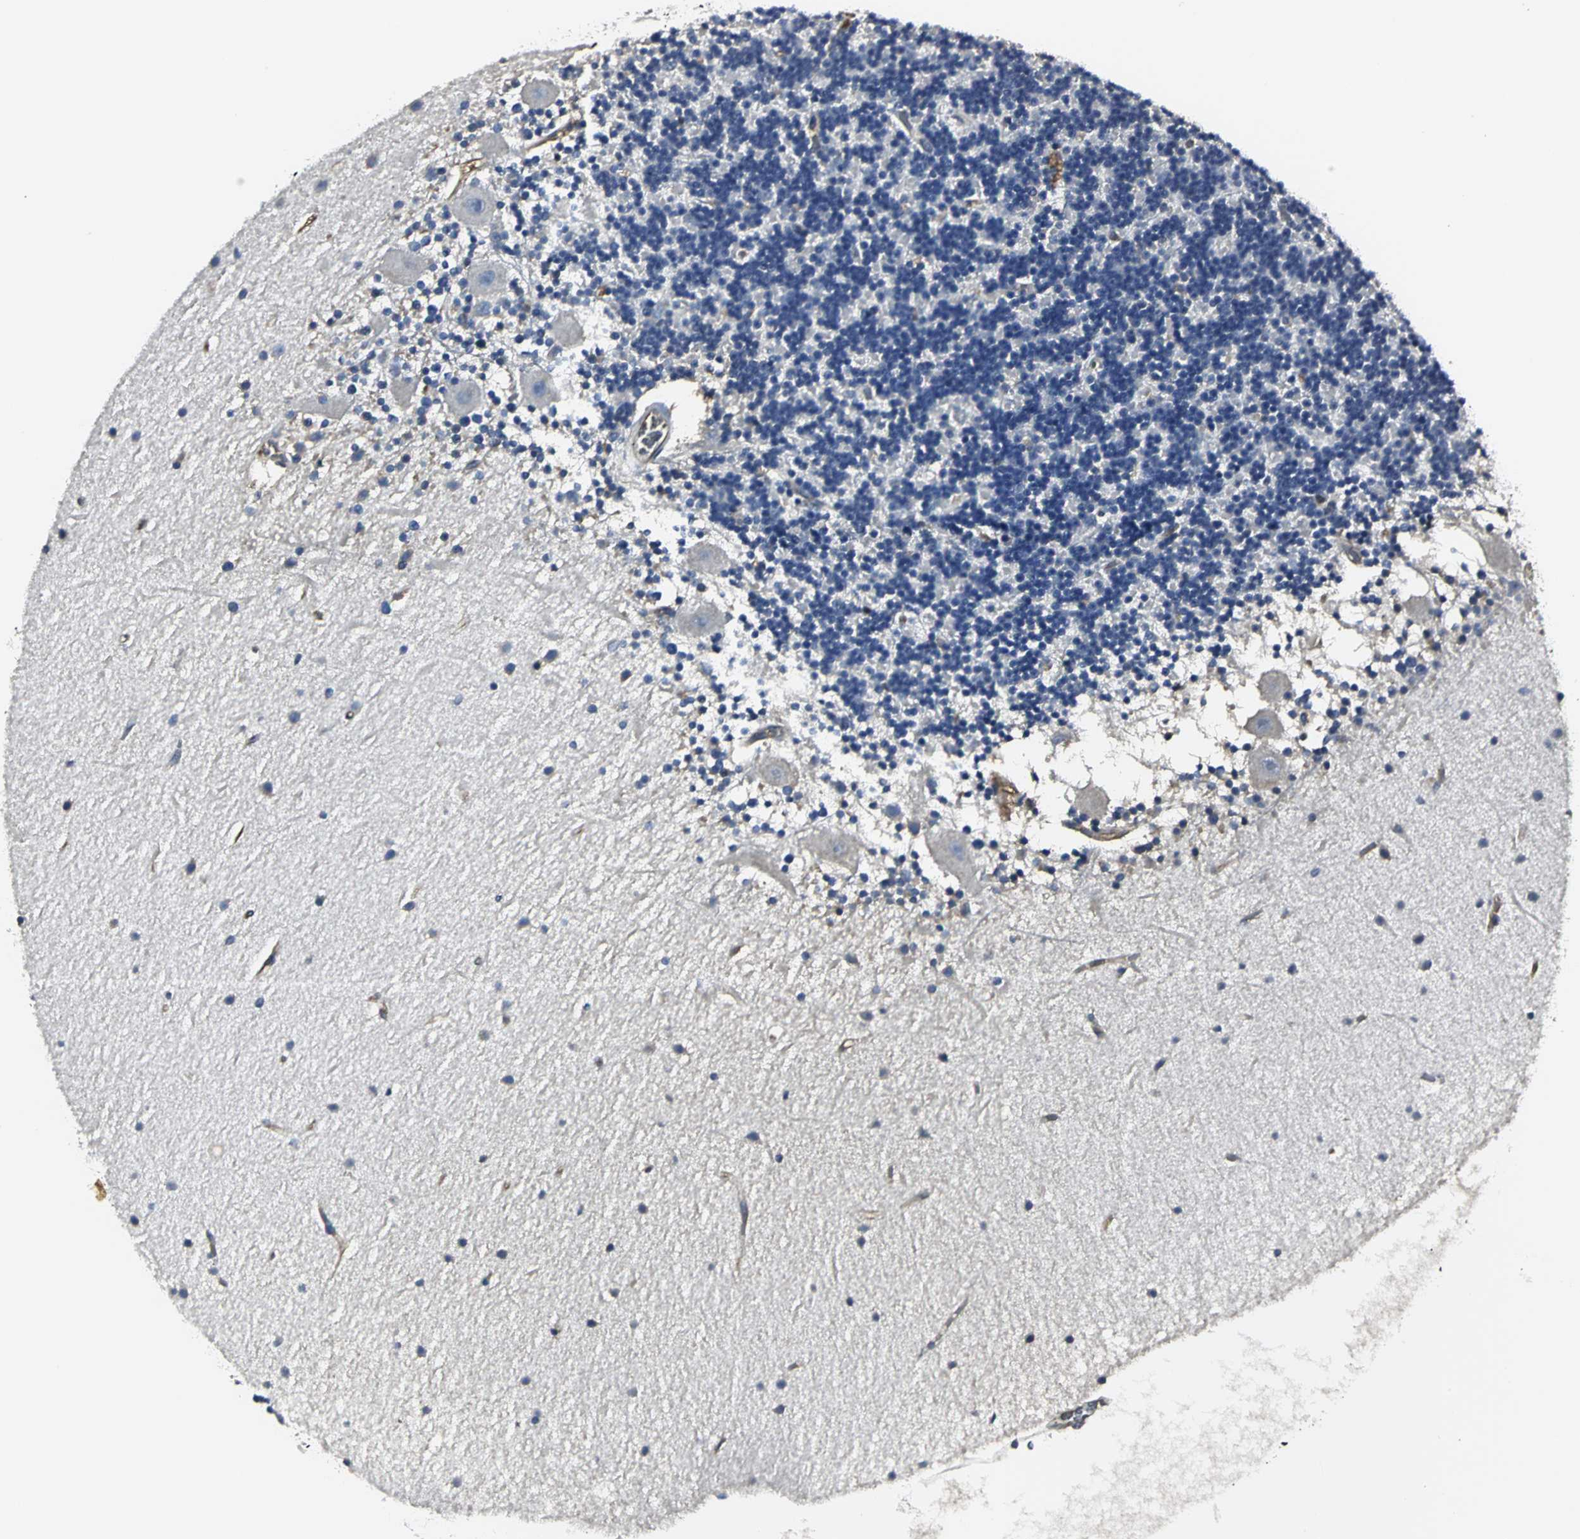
{"staining": {"intensity": "negative", "quantity": "none", "location": "none"}, "tissue": "cerebellum", "cell_type": "Cells in granular layer", "image_type": "normal", "snomed": [{"axis": "morphology", "description": "Normal tissue, NOS"}, {"axis": "topography", "description": "Cerebellum"}], "caption": "Immunohistochemistry (IHC) micrograph of unremarkable cerebellum: human cerebellum stained with DAB demonstrates no significant protein positivity in cells in granular layer.", "gene": "CHRNB1", "patient": {"sex": "female", "age": 54}}